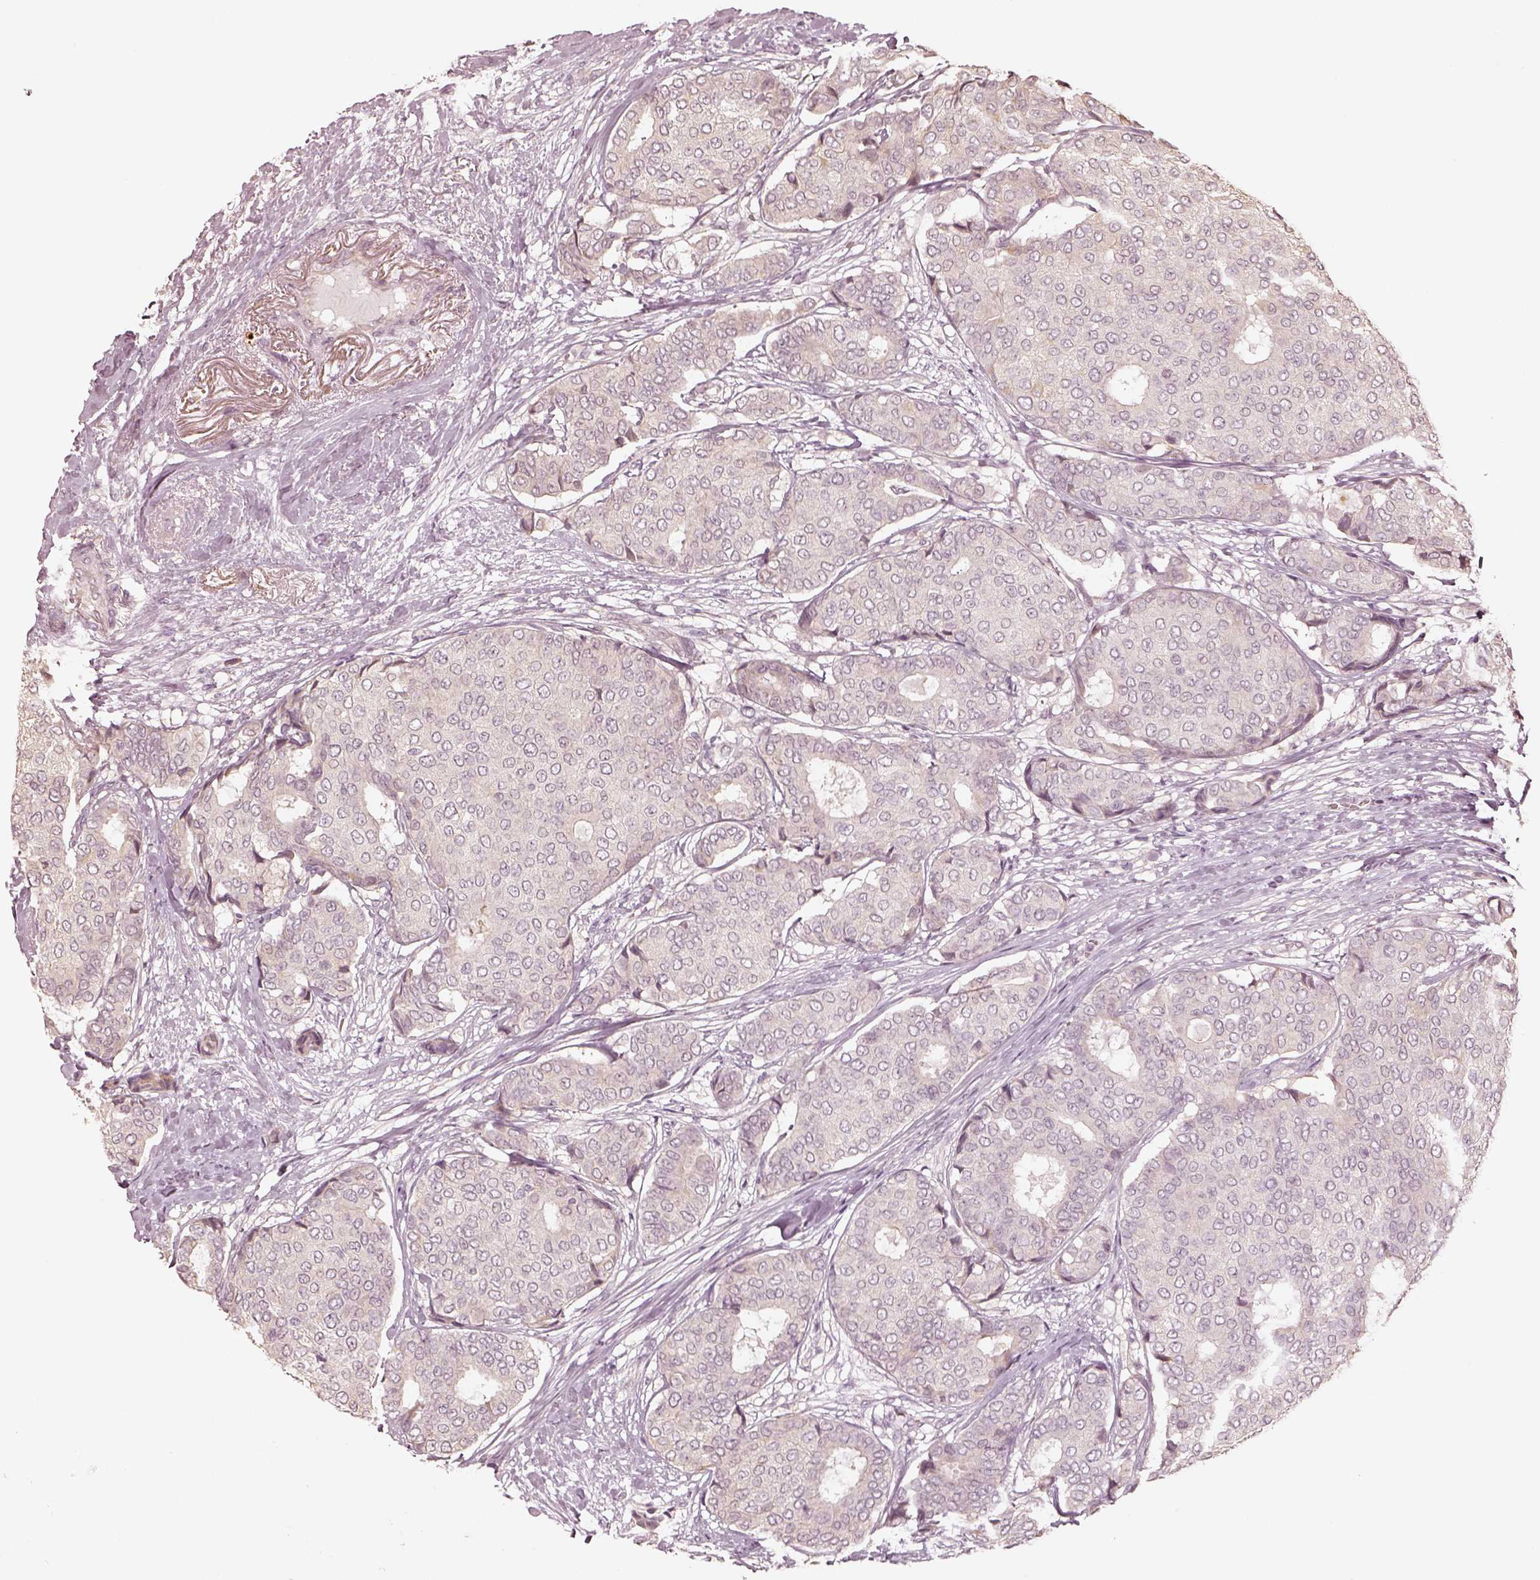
{"staining": {"intensity": "negative", "quantity": "none", "location": "none"}, "tissue": "breast cancer", "cell_type": "Tumor cells", "image_type": "cancer", "snomed": [{"axis": "morphology", "description": "Duct carcinoma"}, {"axis": "topography", "description": "Breast"}], "caption": "Immunohistochemistry (IHC) of breast cancer shows no positivity in tumor cells.", "gene": "CRB1", "patient": {"sex": "female", "age": 75}}